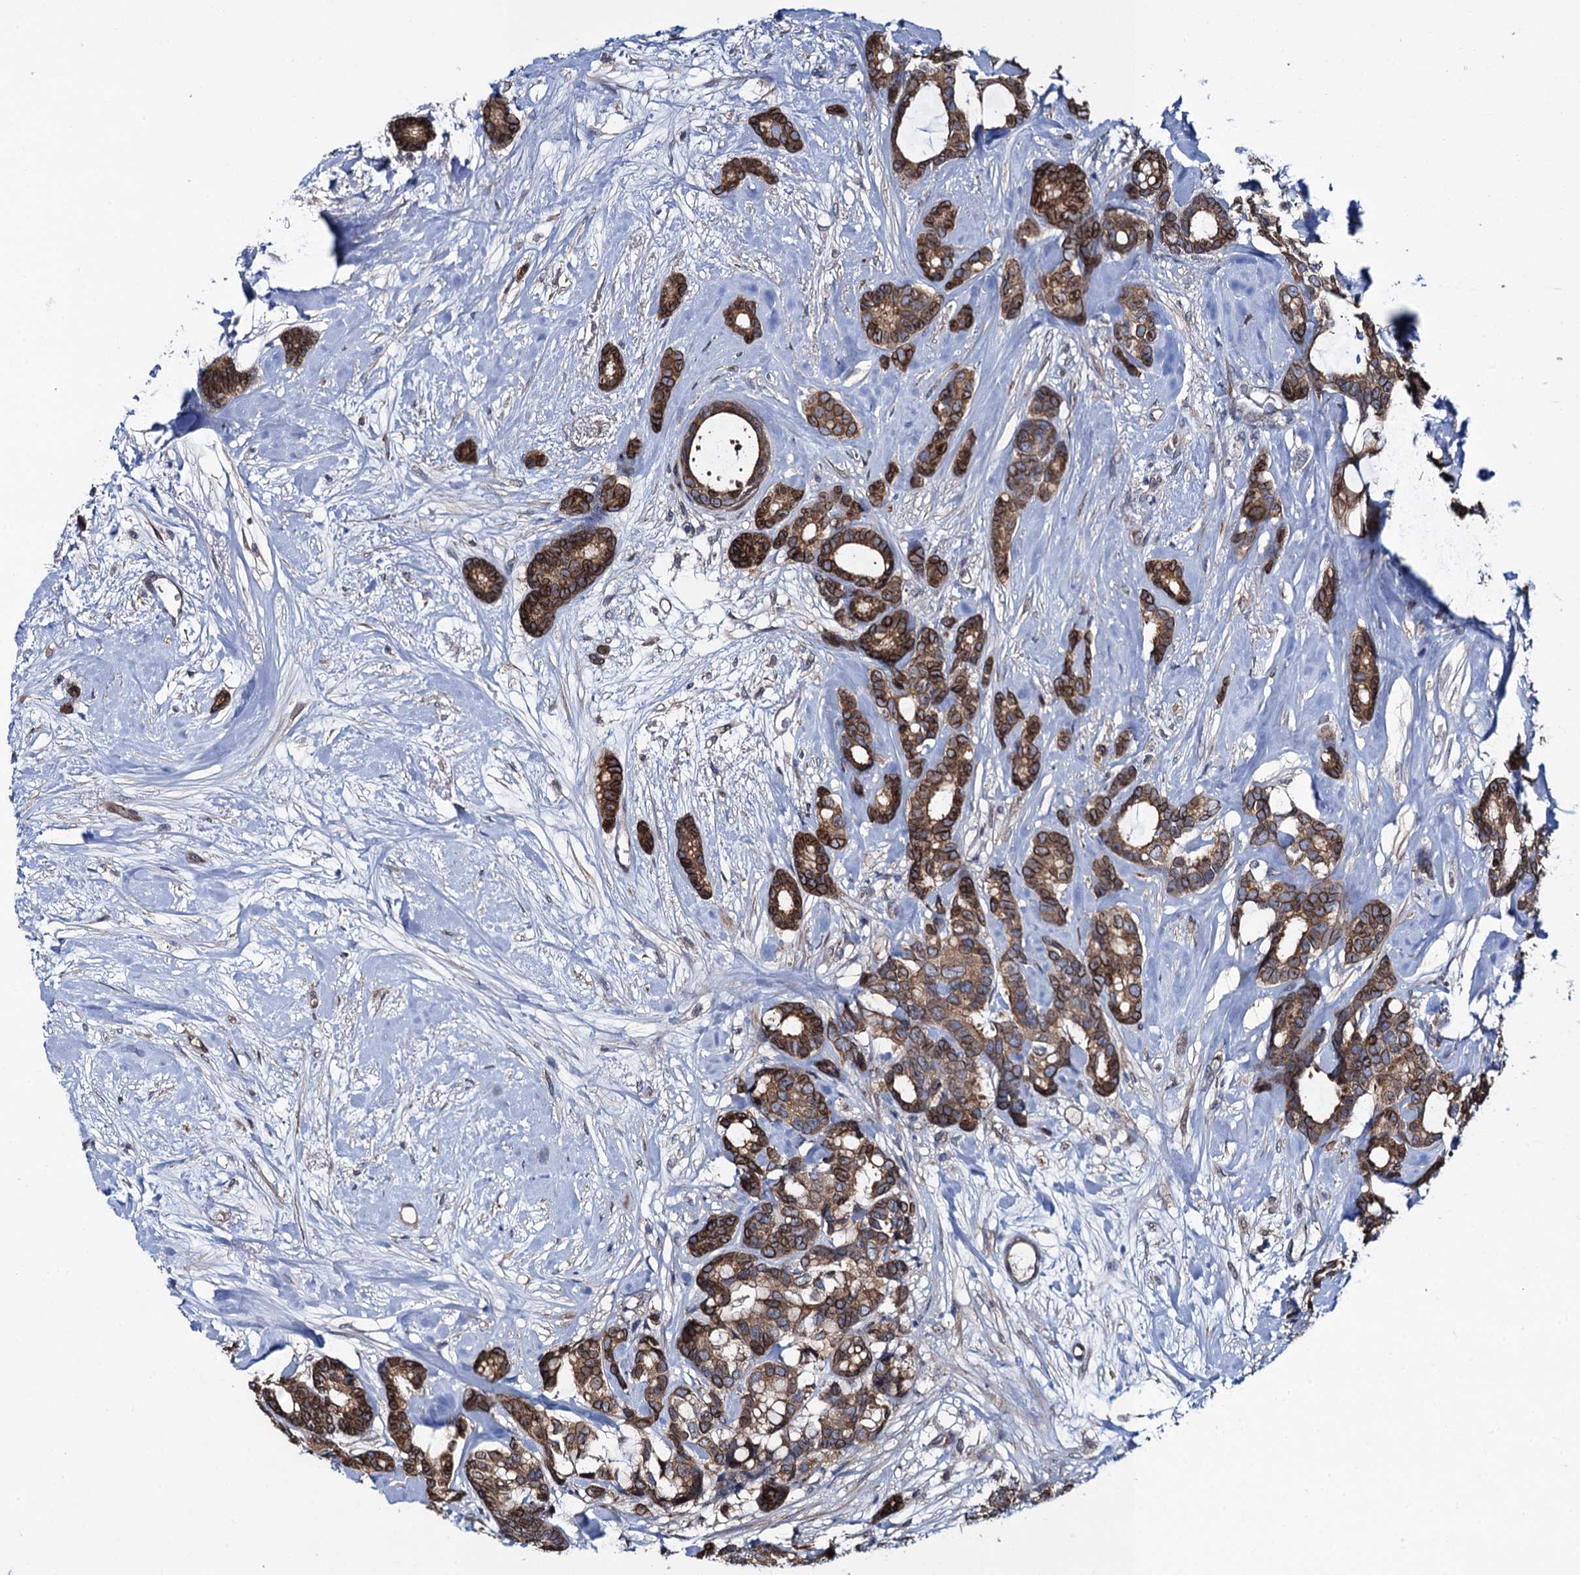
{"staining": {"intensity": "moderate", "quantity": ">75%", "location": "cytoplasmic/membranous,nuclear"}, "tissue": "breast cancer", "cell_type": "Tumor cells", "image_type": "cancer", "snomed": [{"axis": "morphology", "description": "Duct carcinoma"}, {"axis": "topography", "description": "Breast"}], "caption": "High-magnification brightfield microscopy of breast cancer stained with DAB (3,3'-diaminobenzidine) (brown) and counterstained with hematoxylin (blue). tumor cells exhibit moderate cytoplasmic/membranous and nuclear expression is appreciated in about>75% of cells.", "gene": "EVX2", "patient": {"sex": "female", "age": 87}}